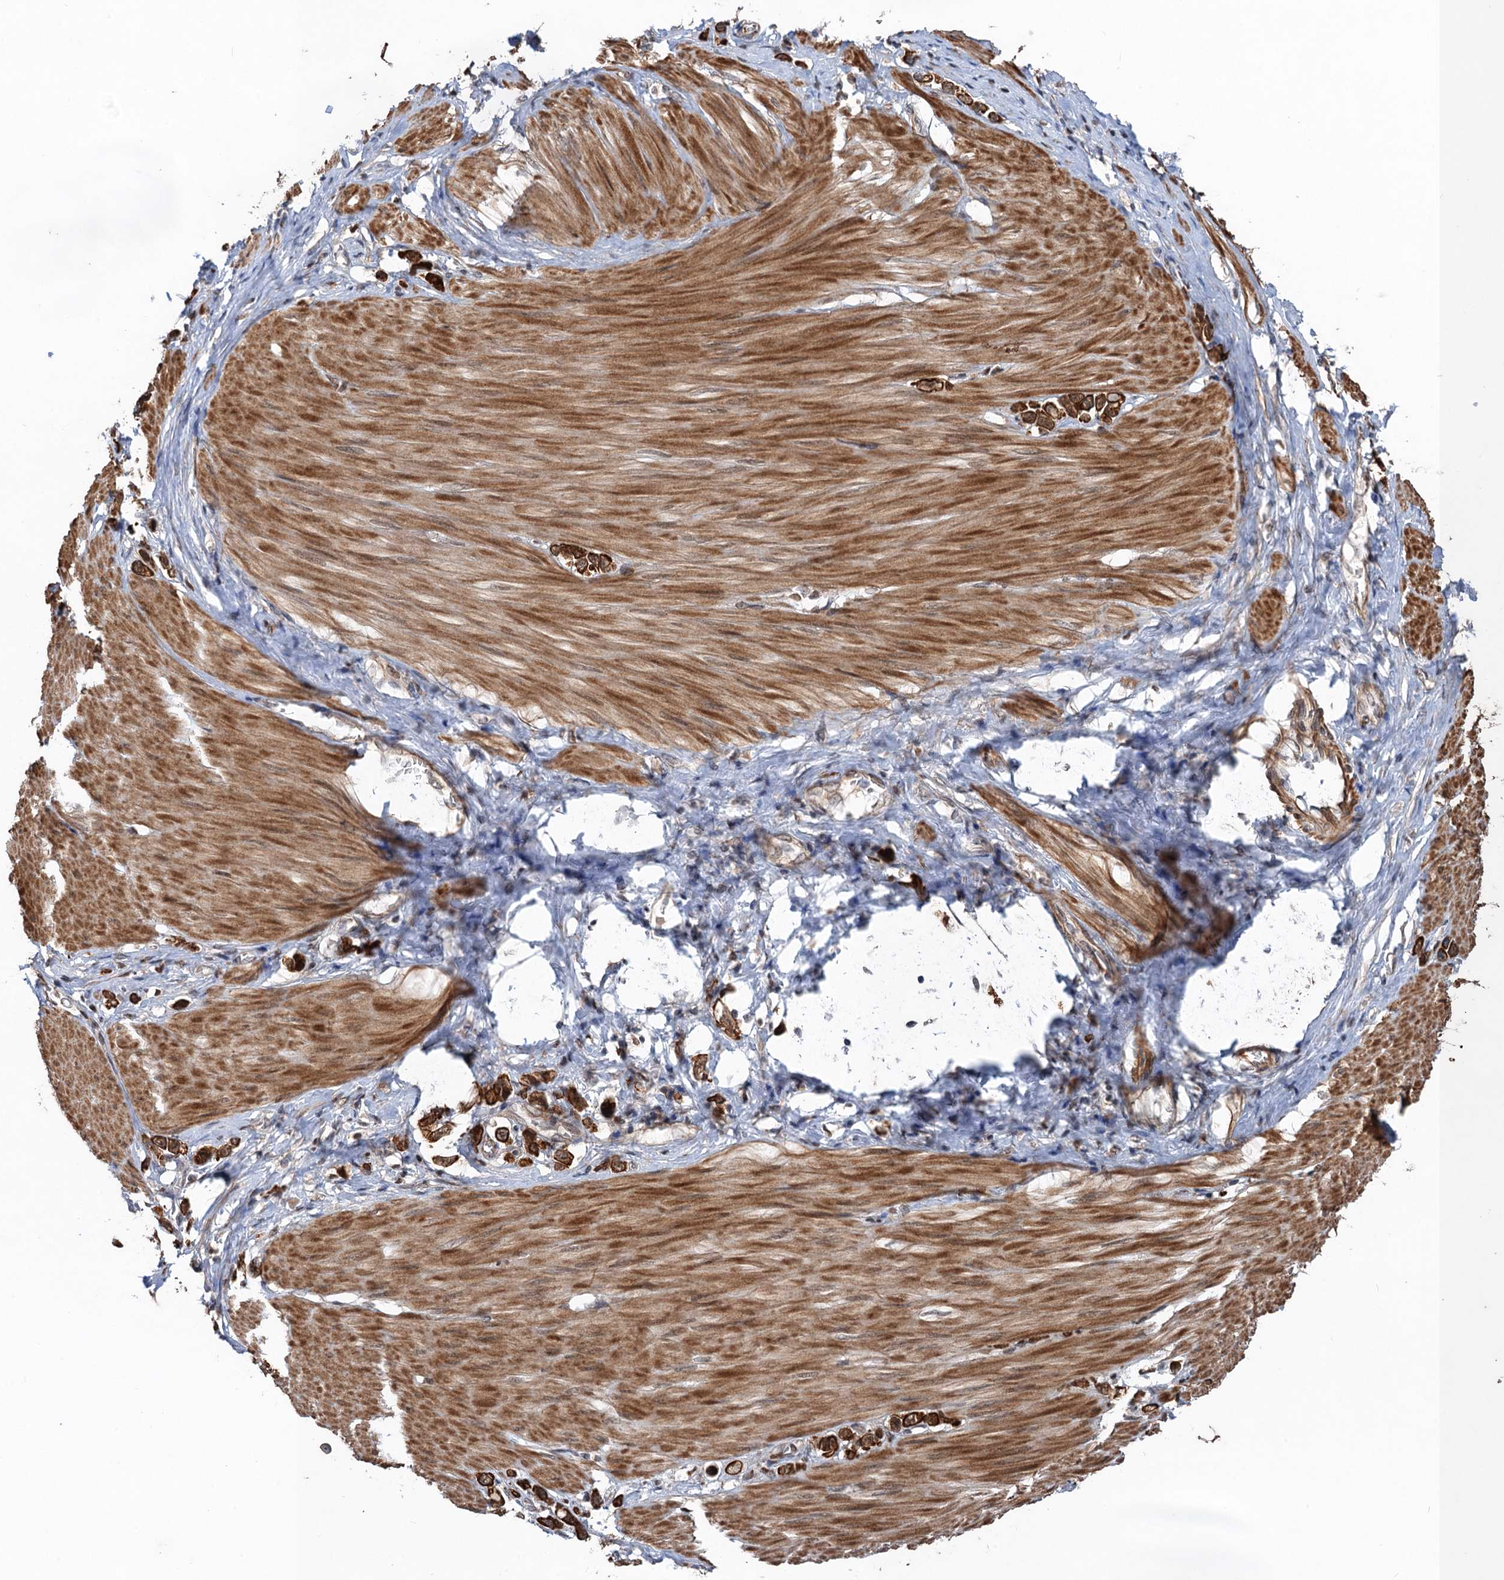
{"staining": {"intensity": "strong", "quantity": ">75%", "location": "cytoplasmic/membranous"}, "tissue": "stomach cancer", "cell_type": "Tumor cells", "image_type": "cancer", "snomed": [{"axis": "morphology", "description": "Adenocarcinoma, NOS"}, {"axis": "topography", "description": "Stomach"}], "caption": "Adenocarcinoma (stomach) stained with a protein marker displays strong staining in tumor cells.", "gene": "TTC31", "patient": {"sex": "female", "age": 65}}